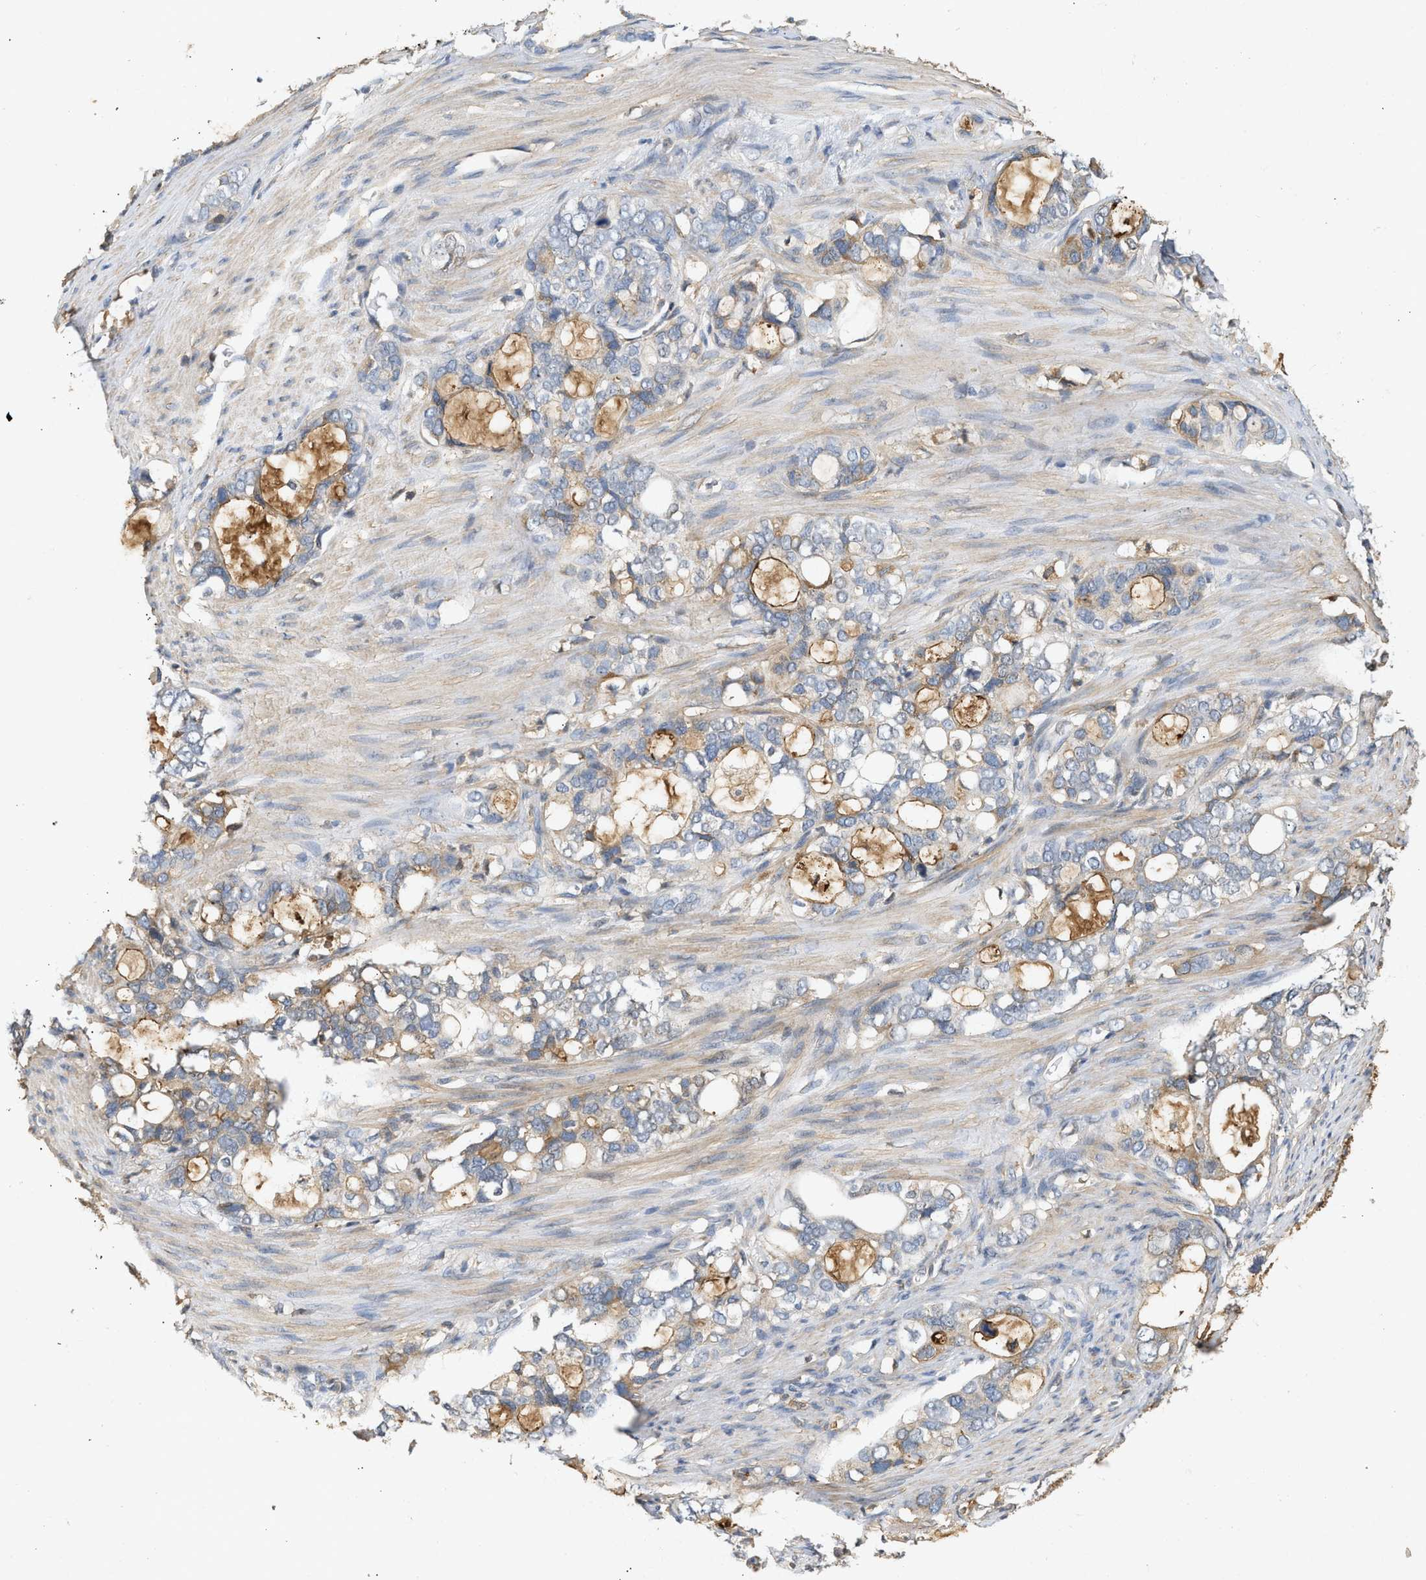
{"staining": {"intensity": "moderate", "quantity": "25%-75%", "location": "cytoplasmic/membranous"}, "tissue": "stomach cancer", "cell_type": "Tumor cells", "image_type": "cancer", "snomed": [{"axis": "morphology", "description": "Adenocarcinoma, NOS"}, {"axis": "topography", "description": "Stomach"}], "caption": "Immunohistochemistry histopathology image of human stomach cancer (adenocarcinoma) stained for a protein (brown), which shows medium levels of moderate cytoplasmic/membranous staining in approximately 25%-75% of tumor cells.", "gene": "F8", "patient": {"sex": "female", "age": 75}}